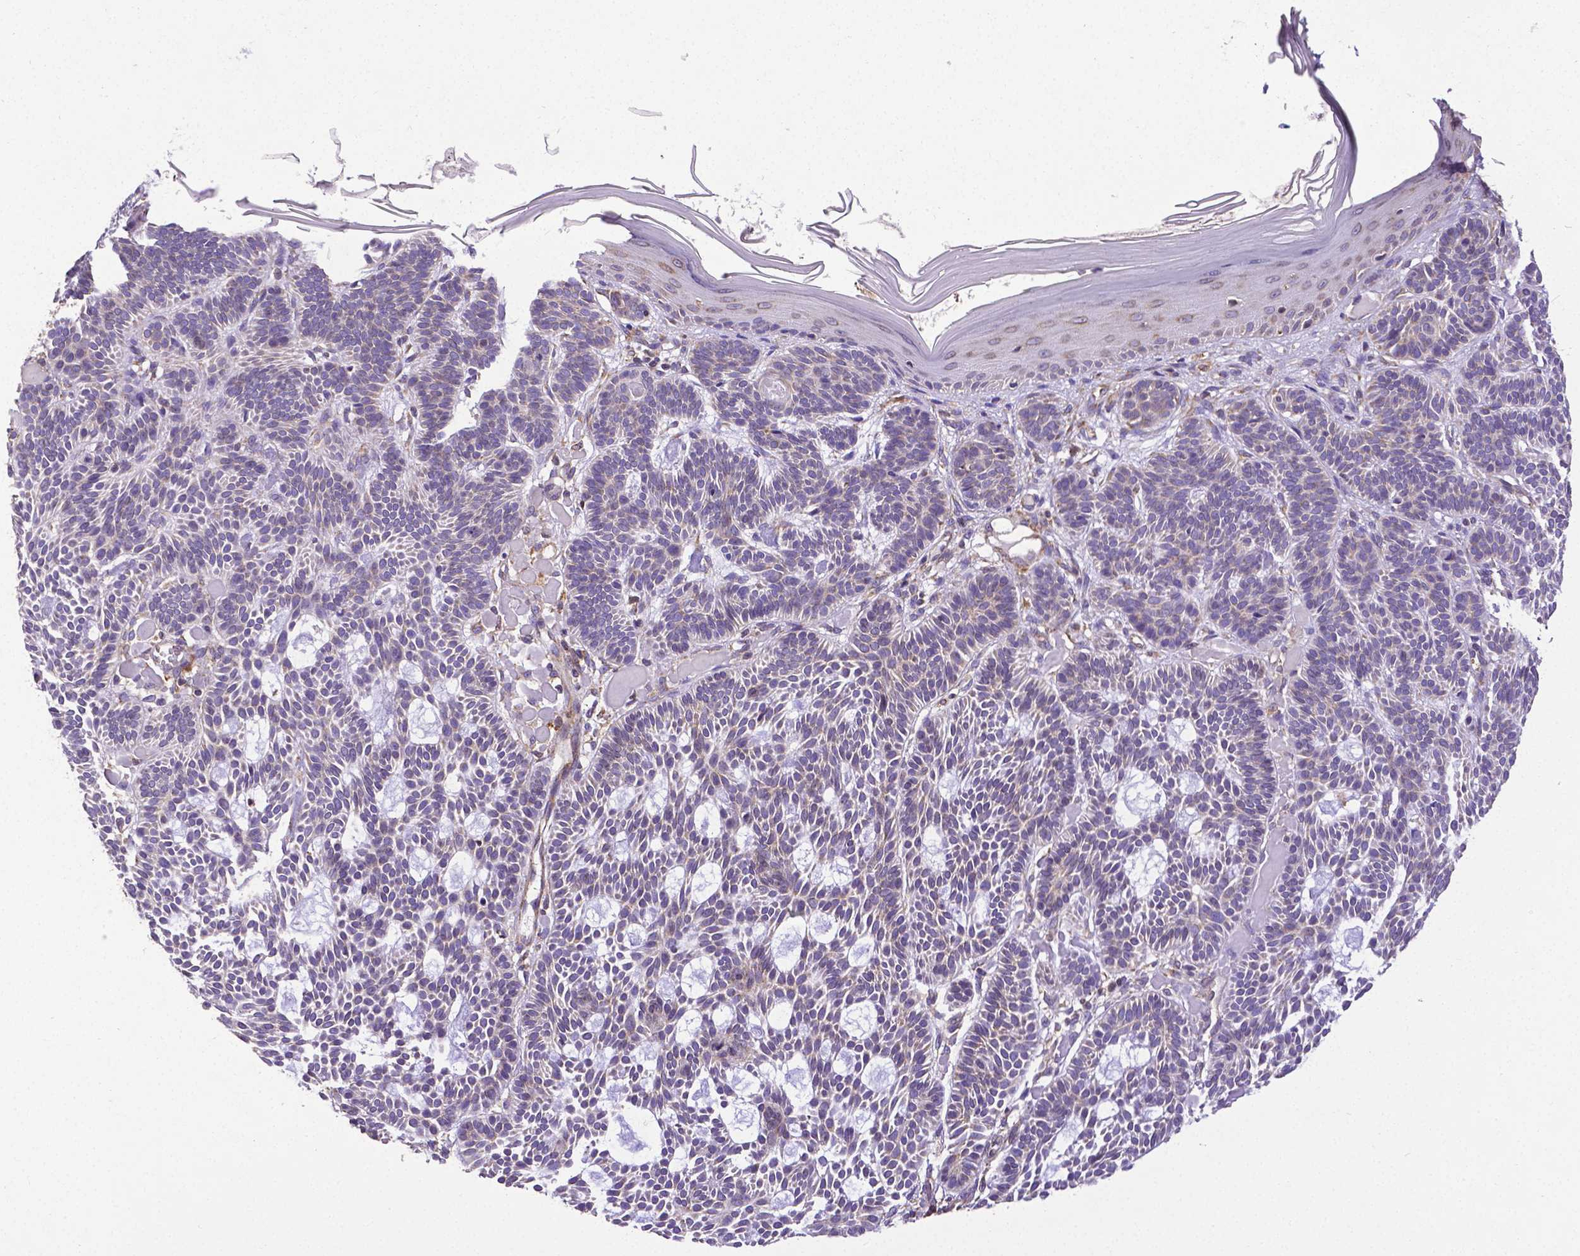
{"staining": {"intensity": "negative", "quantity": "none", "location": "none"}, "tissue": "skin cancer", "cell_type": "Tumor cells", "image_type": "cancer", "snomed": [{"axis": "morphology", "description": "Basal cell carcinoma"}, {"axis": "topography", "description": "Skin"}], "caption": "The IHC photomicrograph has no significant staining in tumor cells of basal cell carcinoma (skin) tissue.", "gene": "MTDH", "patient": {"sex": "male", "age": 85}}